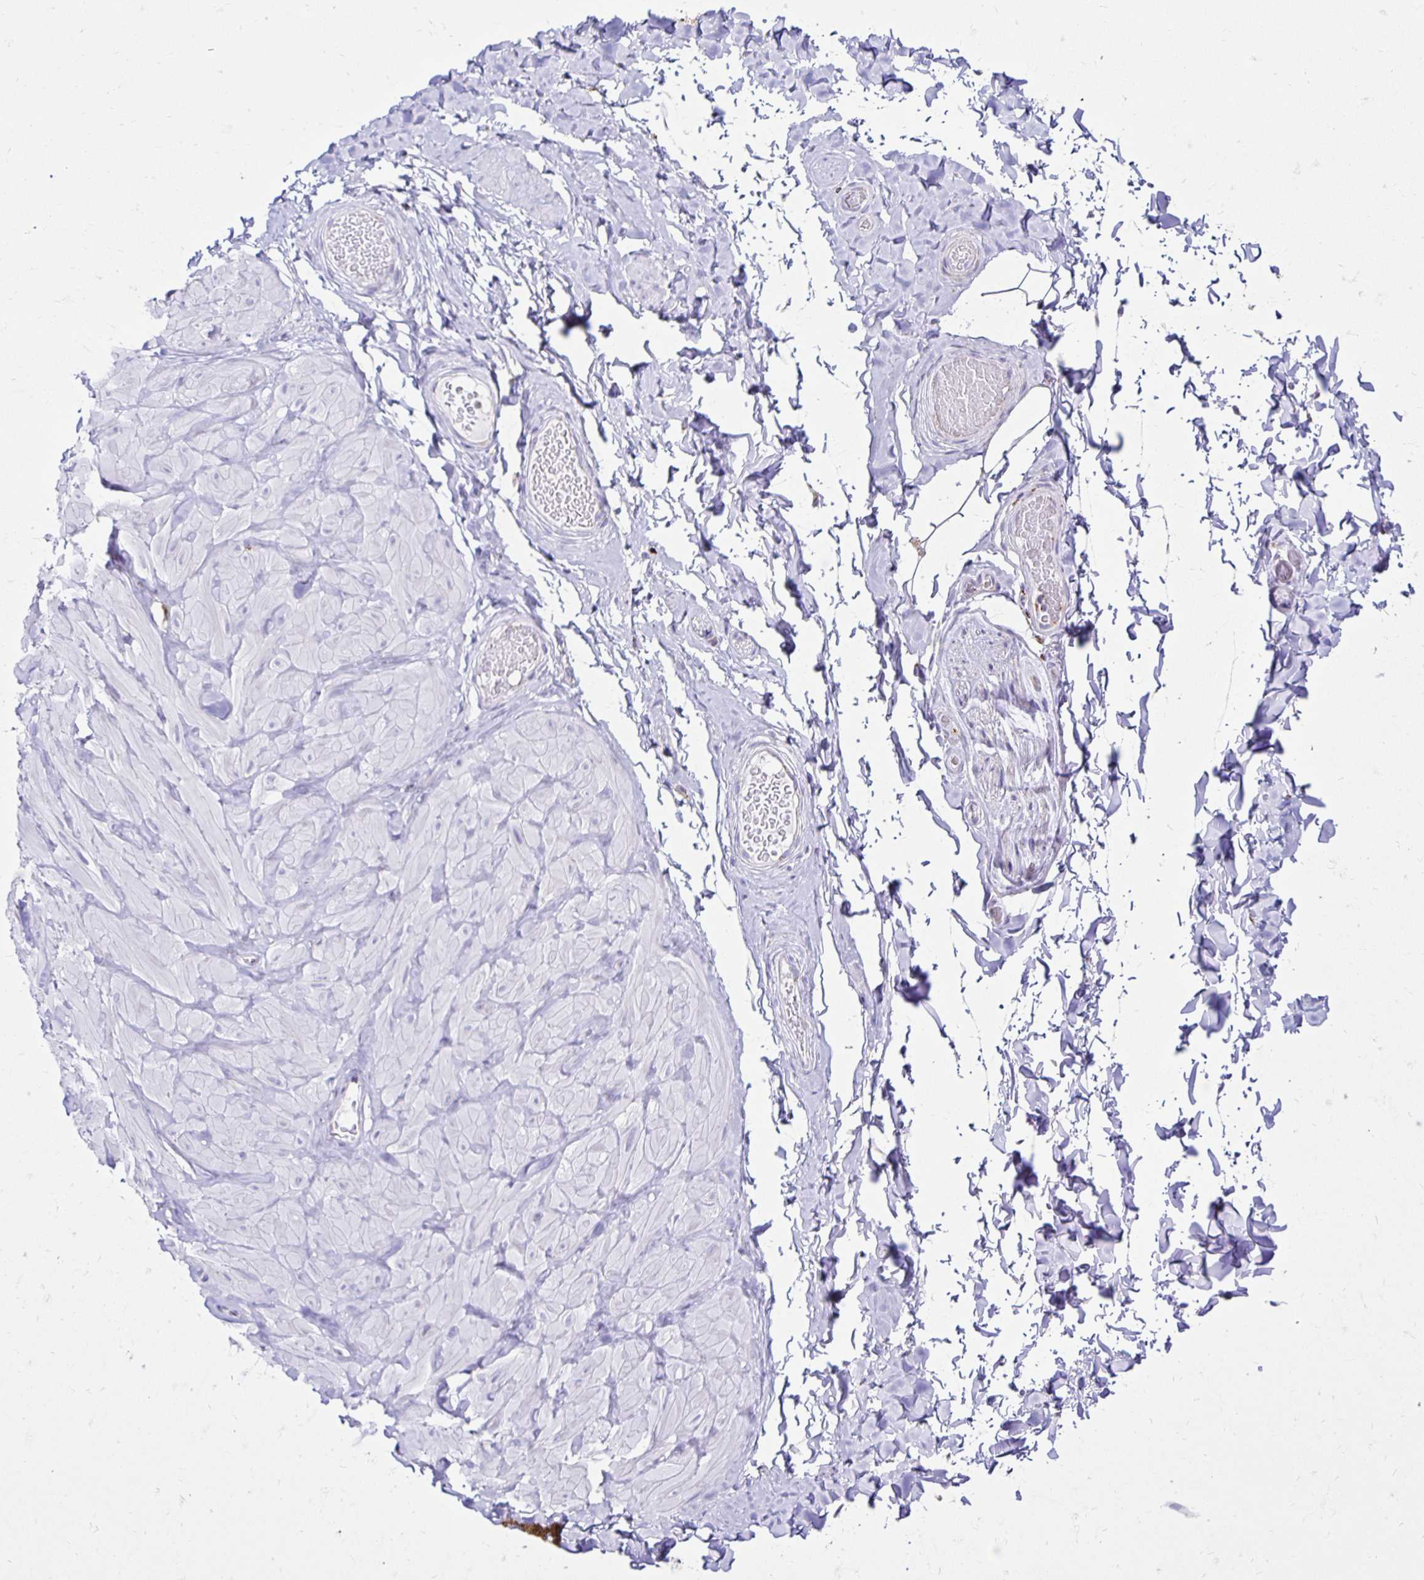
{"staining": {"intensity": "negative", "quantity": "none", "location": "none"}, "tissue": "adipose tissue", "cell_type": "Adipocytes", "image_type": "normal", "snomed": [{"axis": "morphology", "description": "Normal tissue, NOS"}, {"axis": "topography", "description": "Soft tissue"}, {"axis": "topography", "description": "Adipose tissue"}, {"axis": "topography", "description": "Vascular tissue"}, {"axis": "topography", "description": "Peripheral nerve tissue"}], "caption": "Immunohistochemistry (IHC) photomicrograph of benign human adipose tissue stained for a protein (brown), which displays no staining in adipocytes.", "gene": "PLAAT2", "patient": {"sex": "male", "age": 29}}